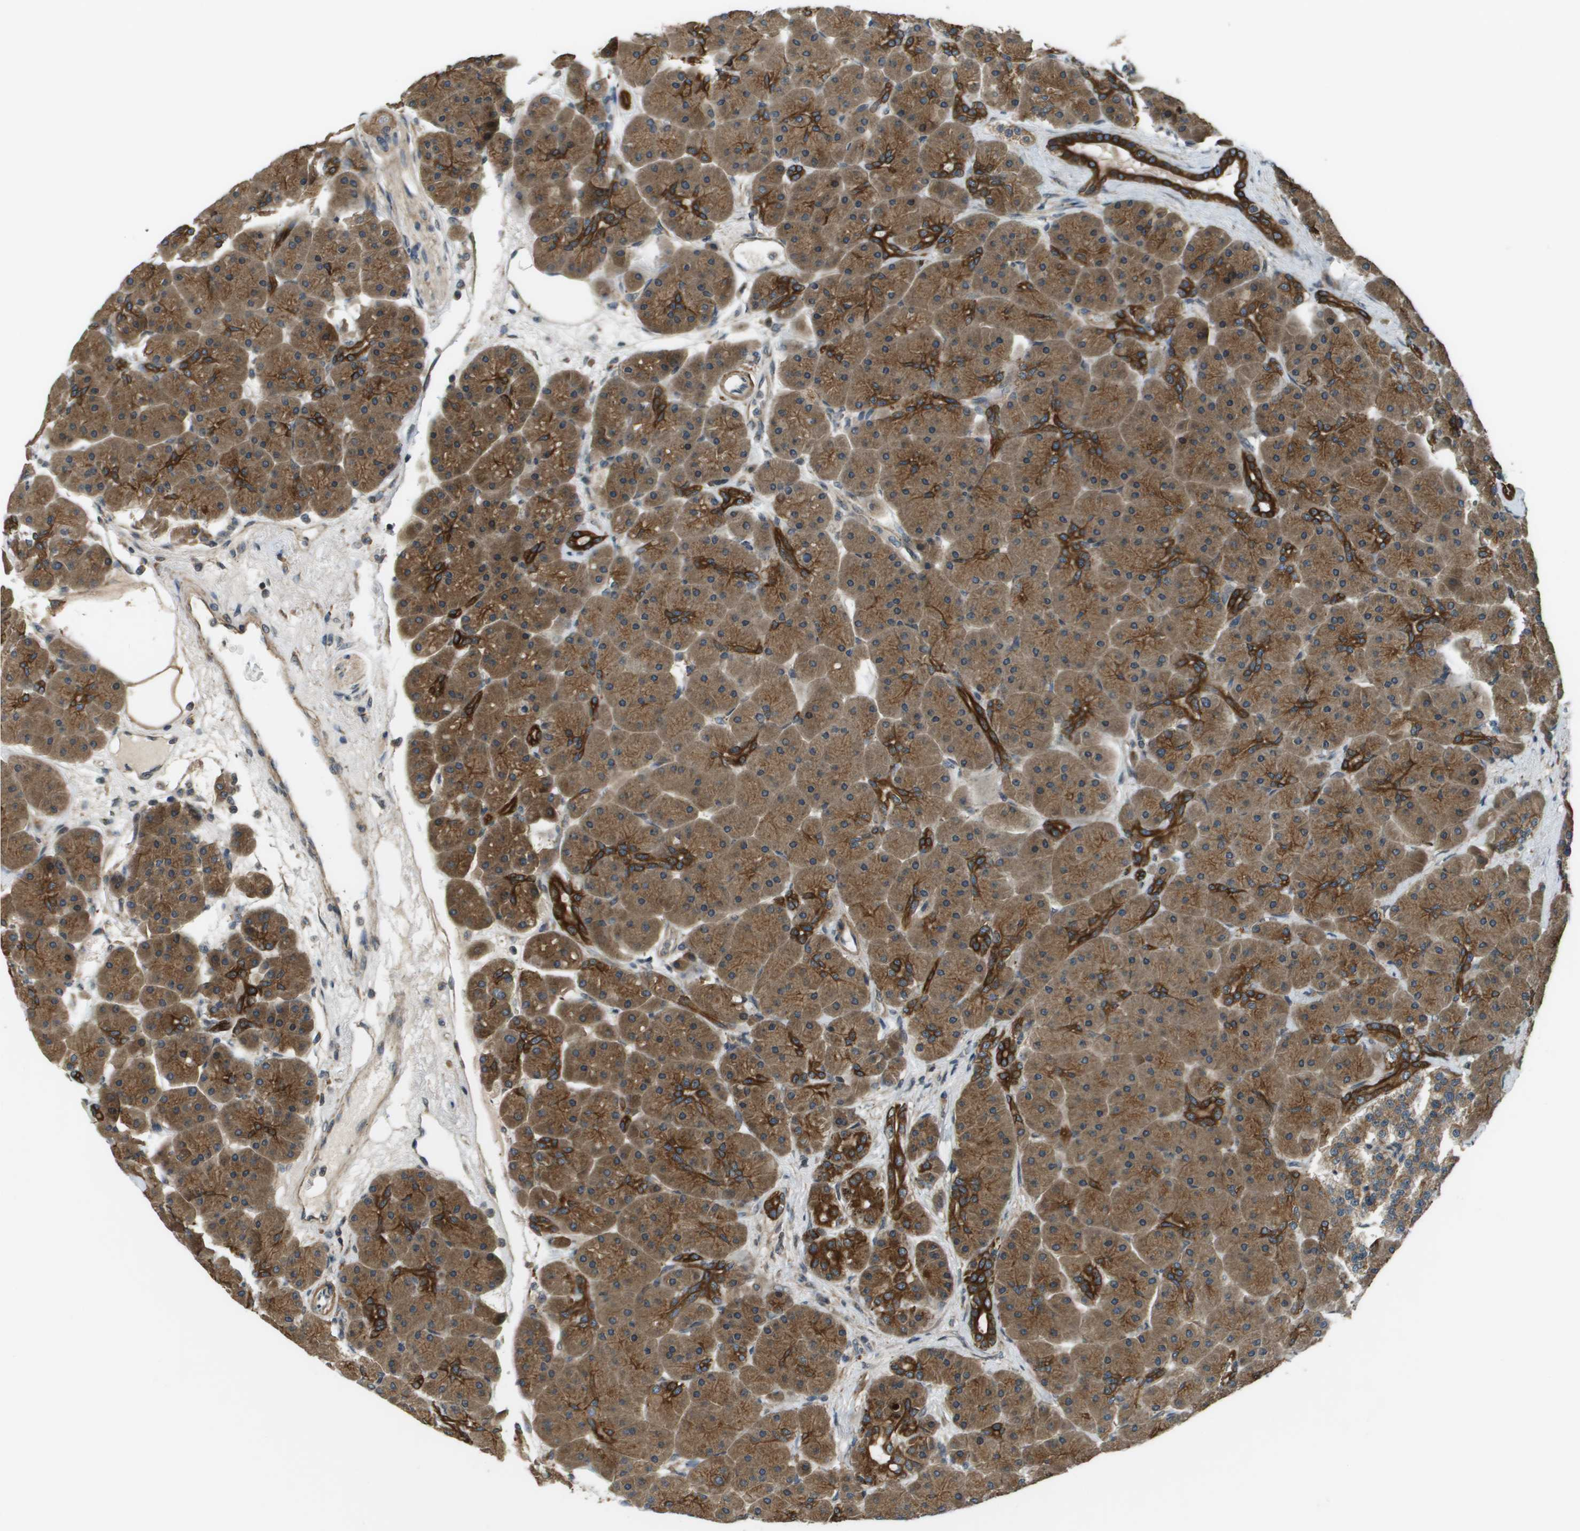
{"staining": {"intensity": "strong", "quantity": ">75%", "location": "cytoplasmic/membranous"}, "tissue": "pancreas", "cell_type": "Exocrine glandular cells", "image_type": "normal", "snomed": [{"axis": "morphology", "description": "Normal tissue, NOS"}, {"axis": "topography", "description": "Pancreas"}], "caption": "Pancreas stained with IHC reveals strong cytoplasmic/membranous staining in about >75% of exocrine glandular cells. (IHC, brightfield microscopy, high magnification).", "gene": "CDKN2C", "patient": {"sex": "male", "age": 66}}